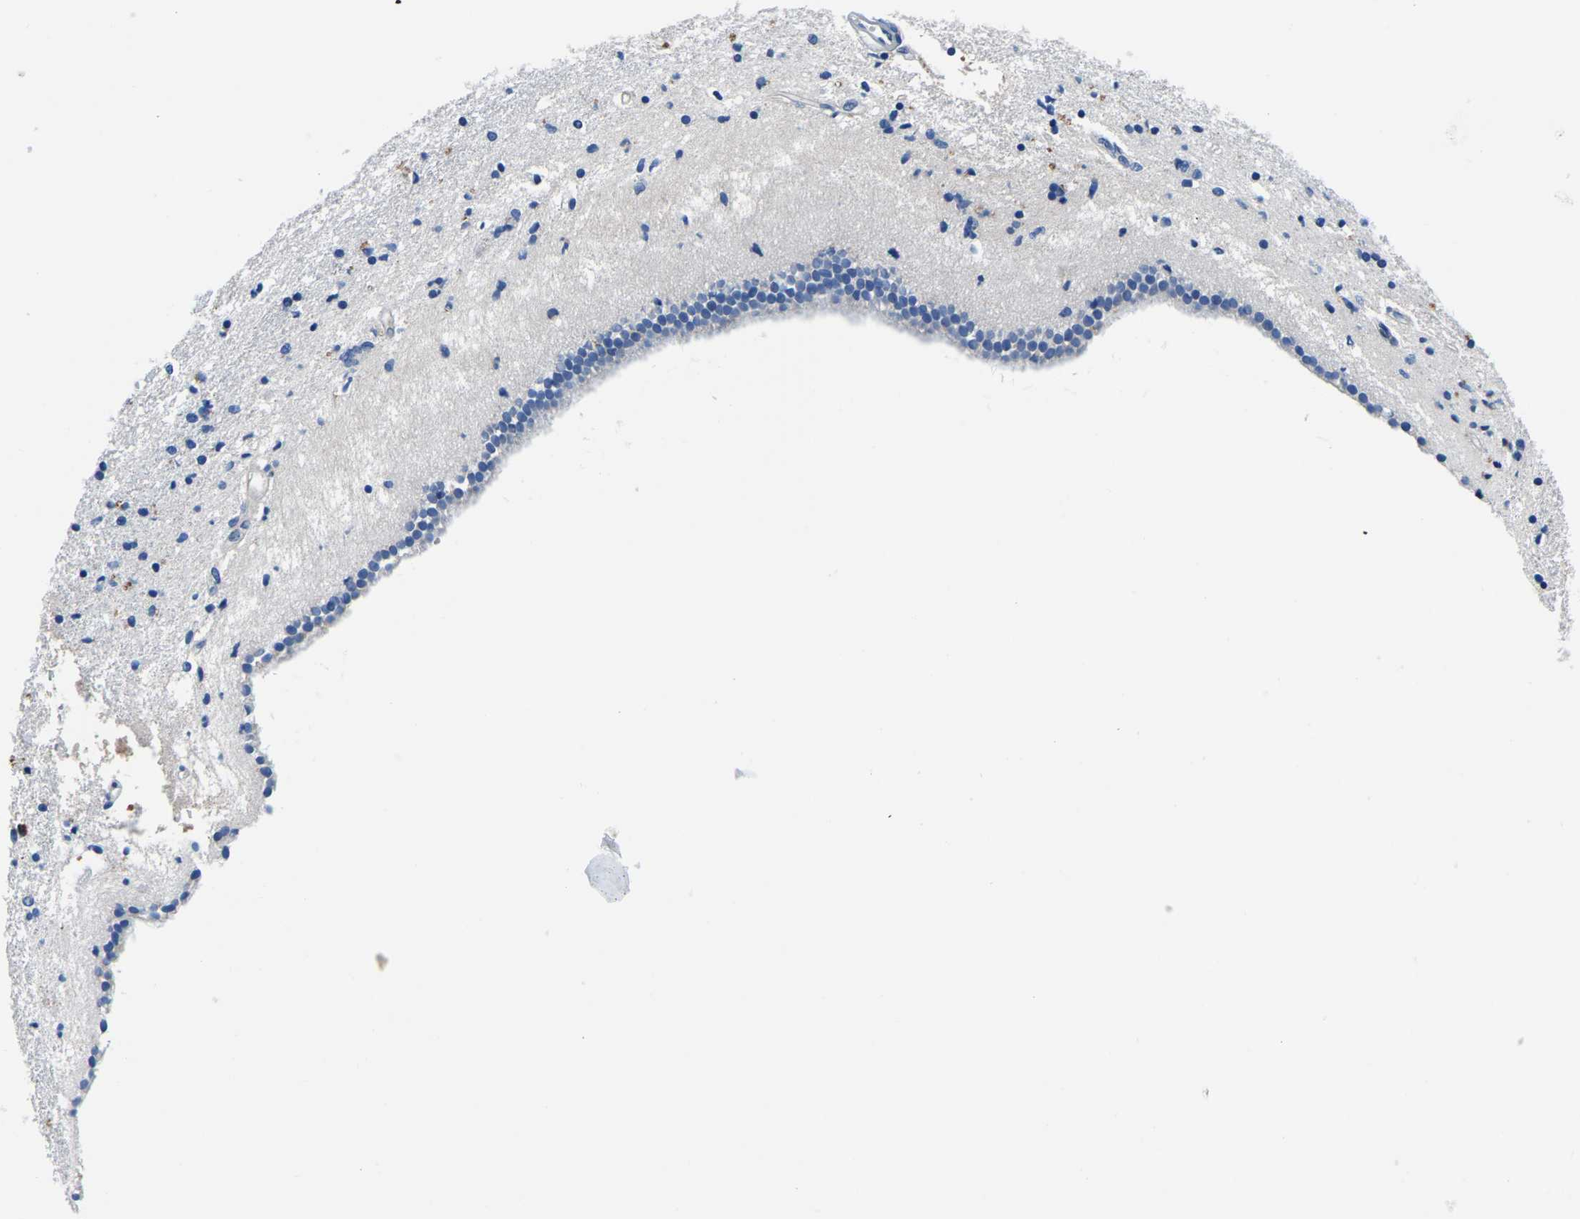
{"staining": {"intensity": "moderate", "quantity": "<25%", "location": "cytoplasmic/membranous"}, "tissue": "caudate", "cell_type": "Glial cells", "image_type": "normal", "snomed": [{"axis": "morphology", "description": "Normal tissue, NOS"}, {"axis": "topography", "description": "Lateral ventricle wall"}], "caption": "Caudate stained for a protein shows moderate cytoplasmic/membranous positivity in glial cells. (IHC, brightfield microscopy, high magnification).", "gene": "ACO1", "patient": {"sex": "male", "age": 45}}